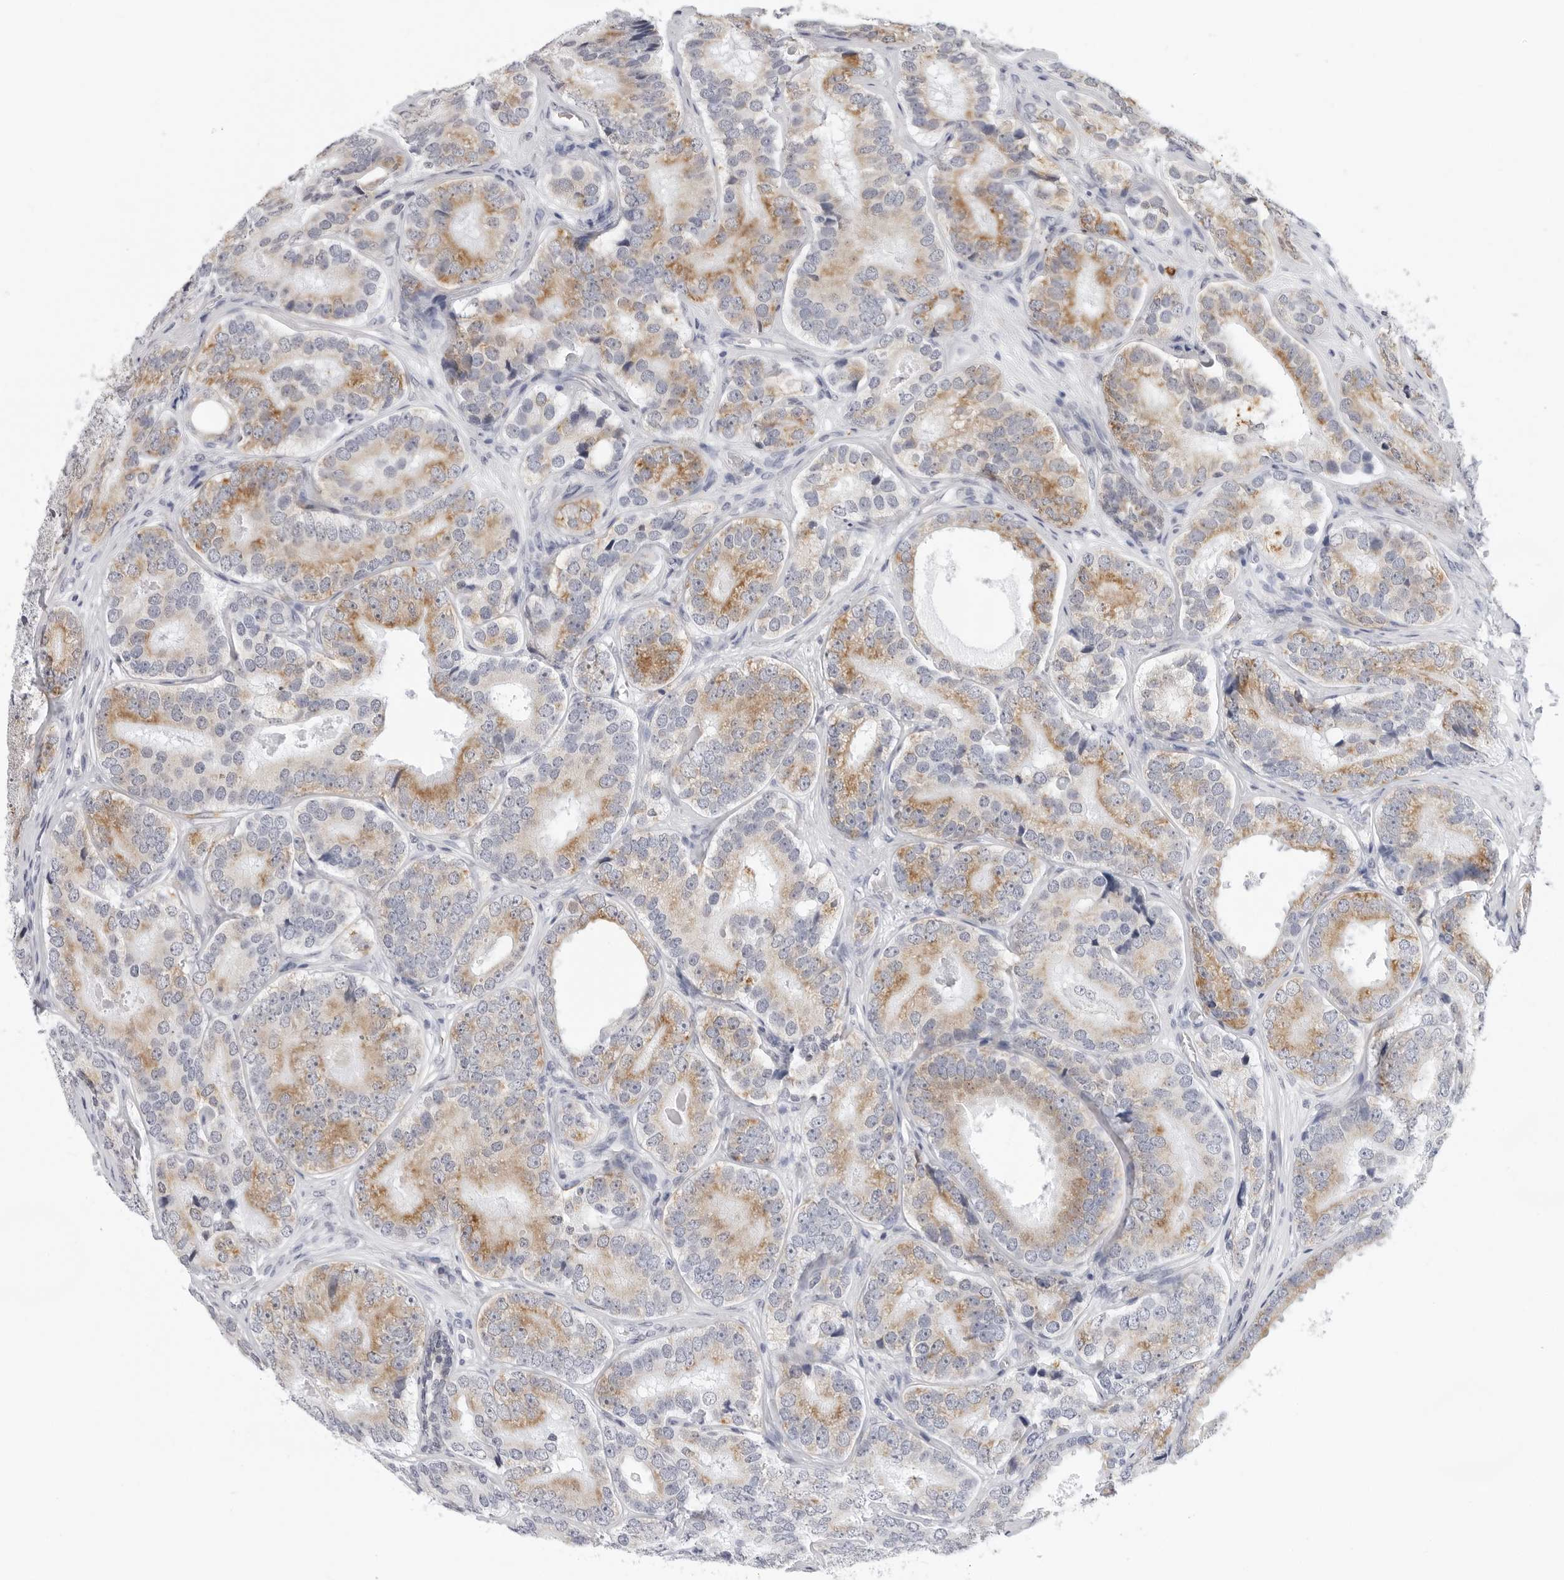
{"staining": {"intensity": "moderate", "quantity": ">75%", "location": "cytoplasmic/membranous"}, "tissue": "prostate cancer", "cell_type": "Tumor cells", "image_type": "cancer", "snomed": [{"axis": "morphology", "description": "Adenocarcinoma, High grade"}, {"axis": "topography", "description": "Prostate"}], "caption": "Immunohistochemistry image of human prostate cancer stained for a protein (brown), which reveals medium levels of moderate cytoplasmic/membranous positivity in approximately >75% of tumor cells.", "gene": "CIART", "patient": {"sex": "male", "age": 56}}